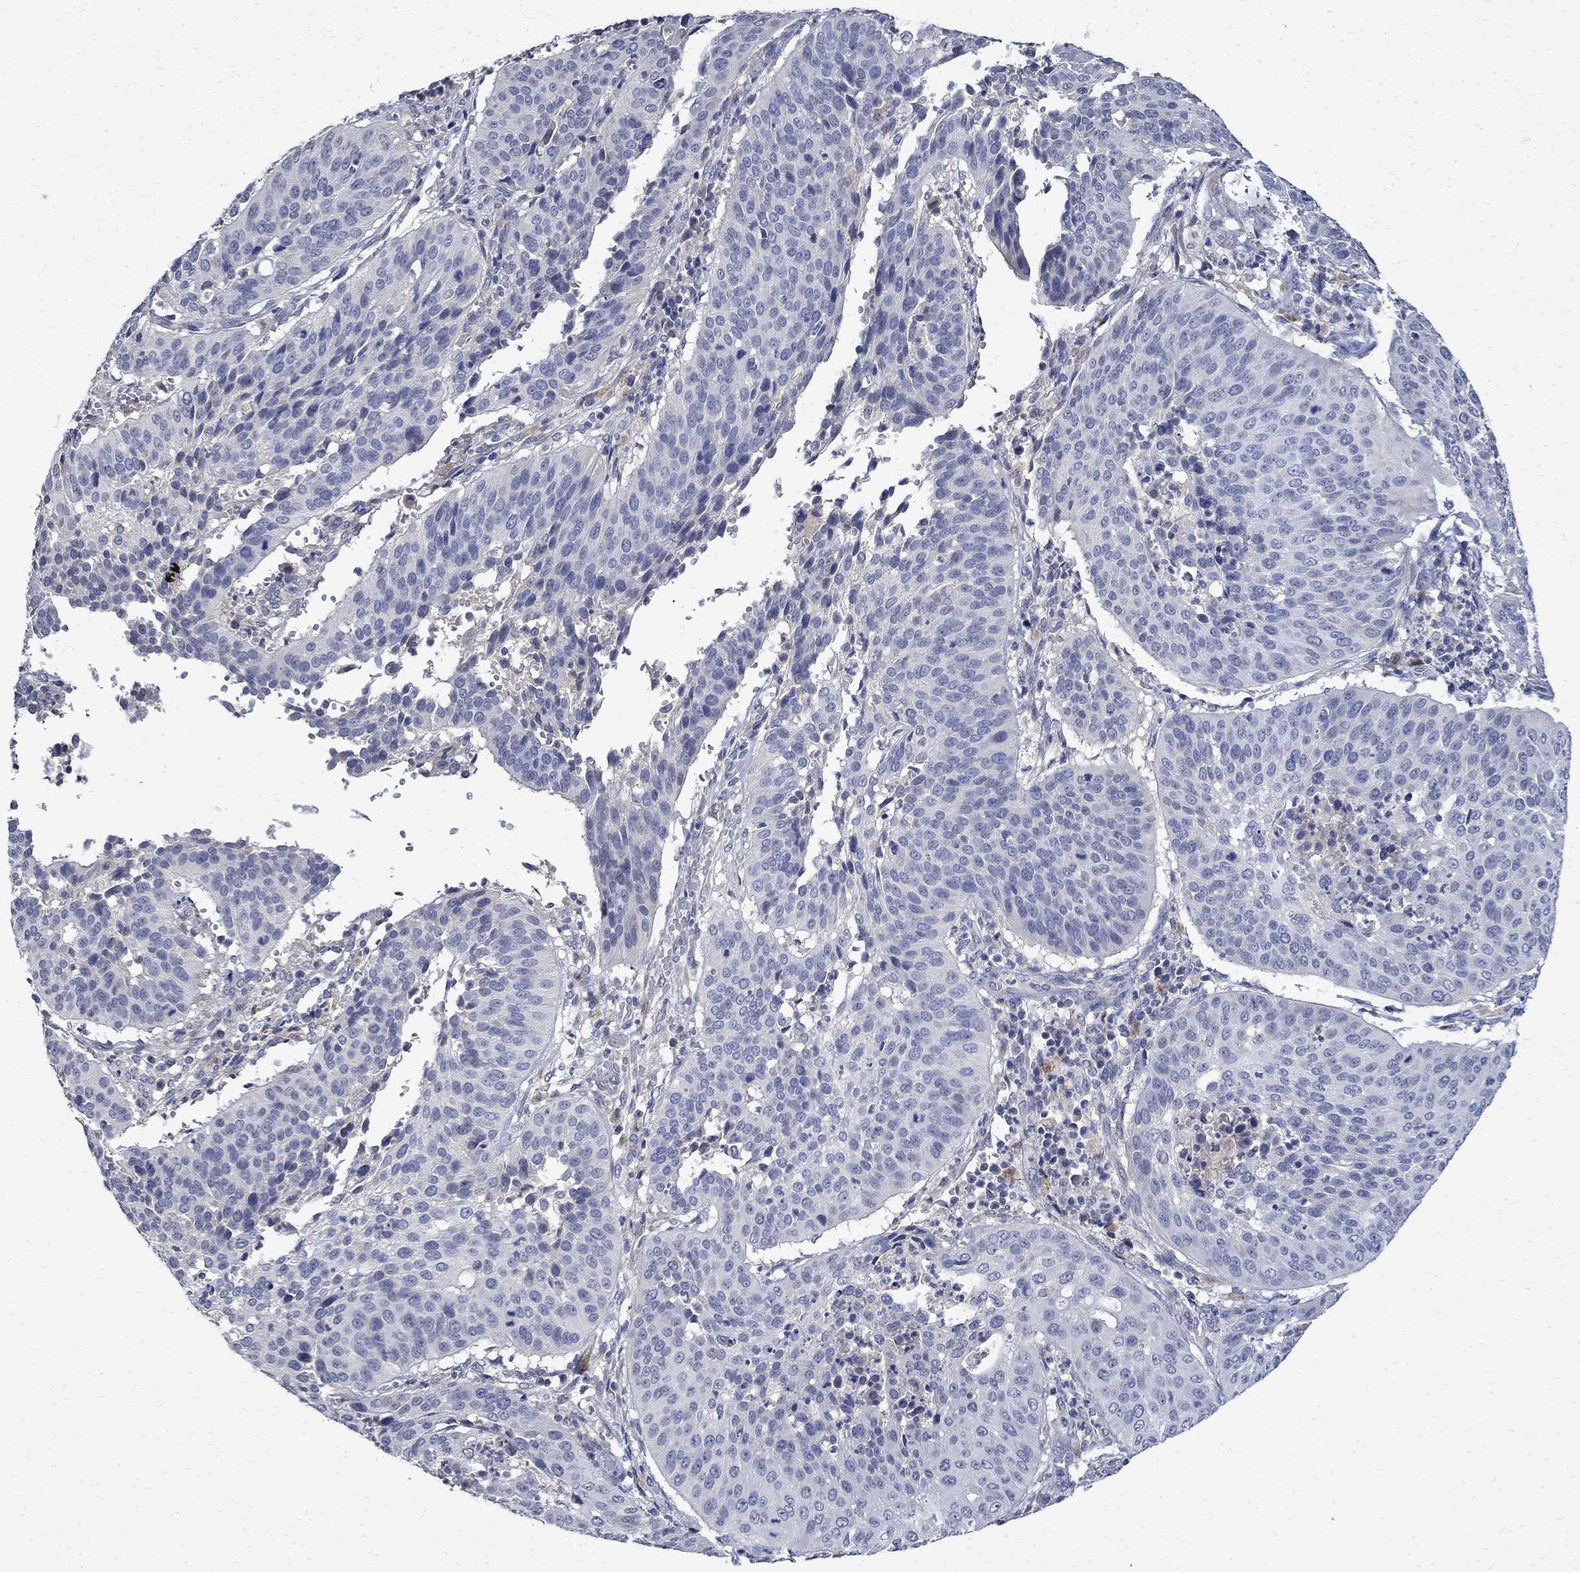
{"staining": {"intensity": "negative", "quantity": "none", "location": "none"}, "tissue": "cervical cancer", "cell_type": "Tumor cells", "image_type": "cancer", "snomed": [{"axis": "morphology", "description": "Normal tissue, NOS"}, {"axis": "morphology", "description": "Squamous cell carcinoma, NOS"}, {"axis": "topography", "description": "Cervix"}], "caption": "An IHC histopathology image of cervical cancer (squamous cell carcinoma) is shown. There is no staining in tumor cells of cervical cancer (squamous cell carcinoma).", "gene": "TMEM169", "patient": {"sex": "female", "age": 39}}